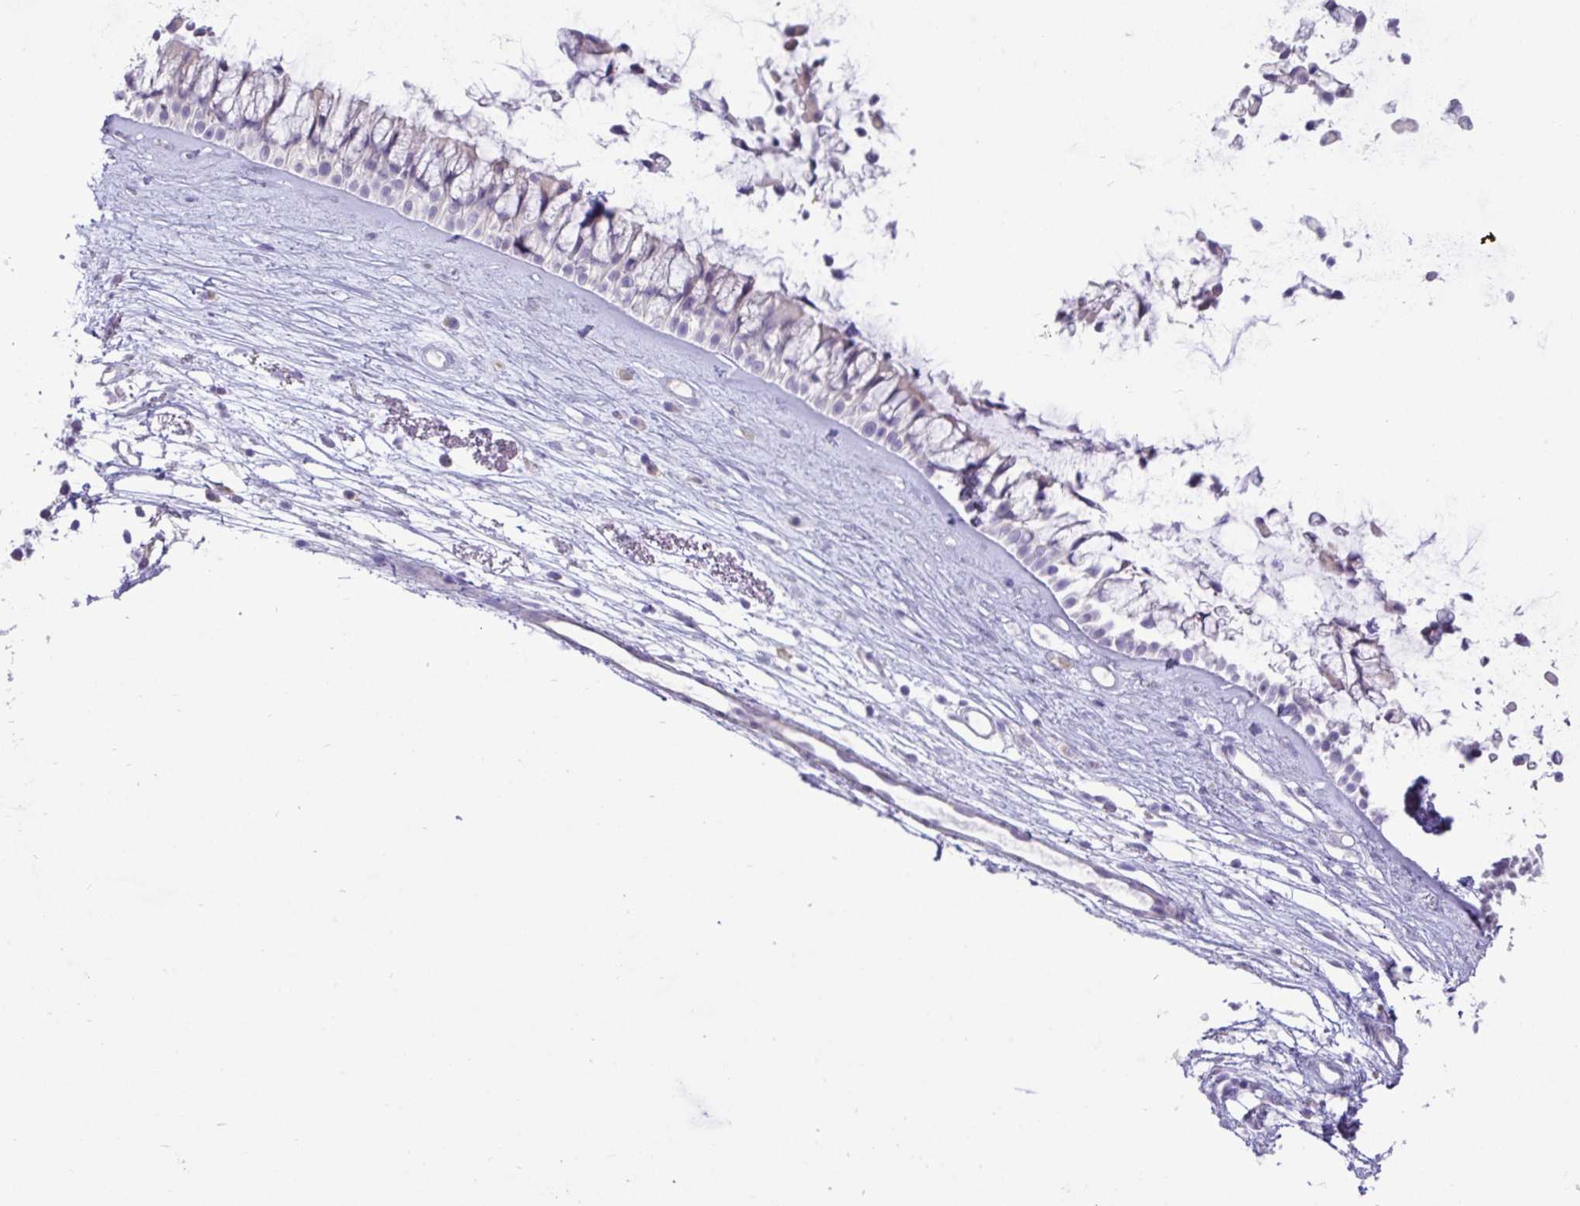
{"staining": {"intensity": "negative", "quantity": "none", "location": "none"}, "tissue": "nasopharynx", "cell_type": "Respiratory epithelial cells", "image_type": "normal", "snomed": [{"axis": "morphology", "description": "Normal tissue, NOS"}, {"axis": "topography", "description": "Nasopharynx"}], "caption": "This is an IHC photomicrograph of normal human nasopharynx. There is no staining in respiratory epithelial cells.", "gene": "C4orf33", "patient": {"sex": "female", "age": 75}}